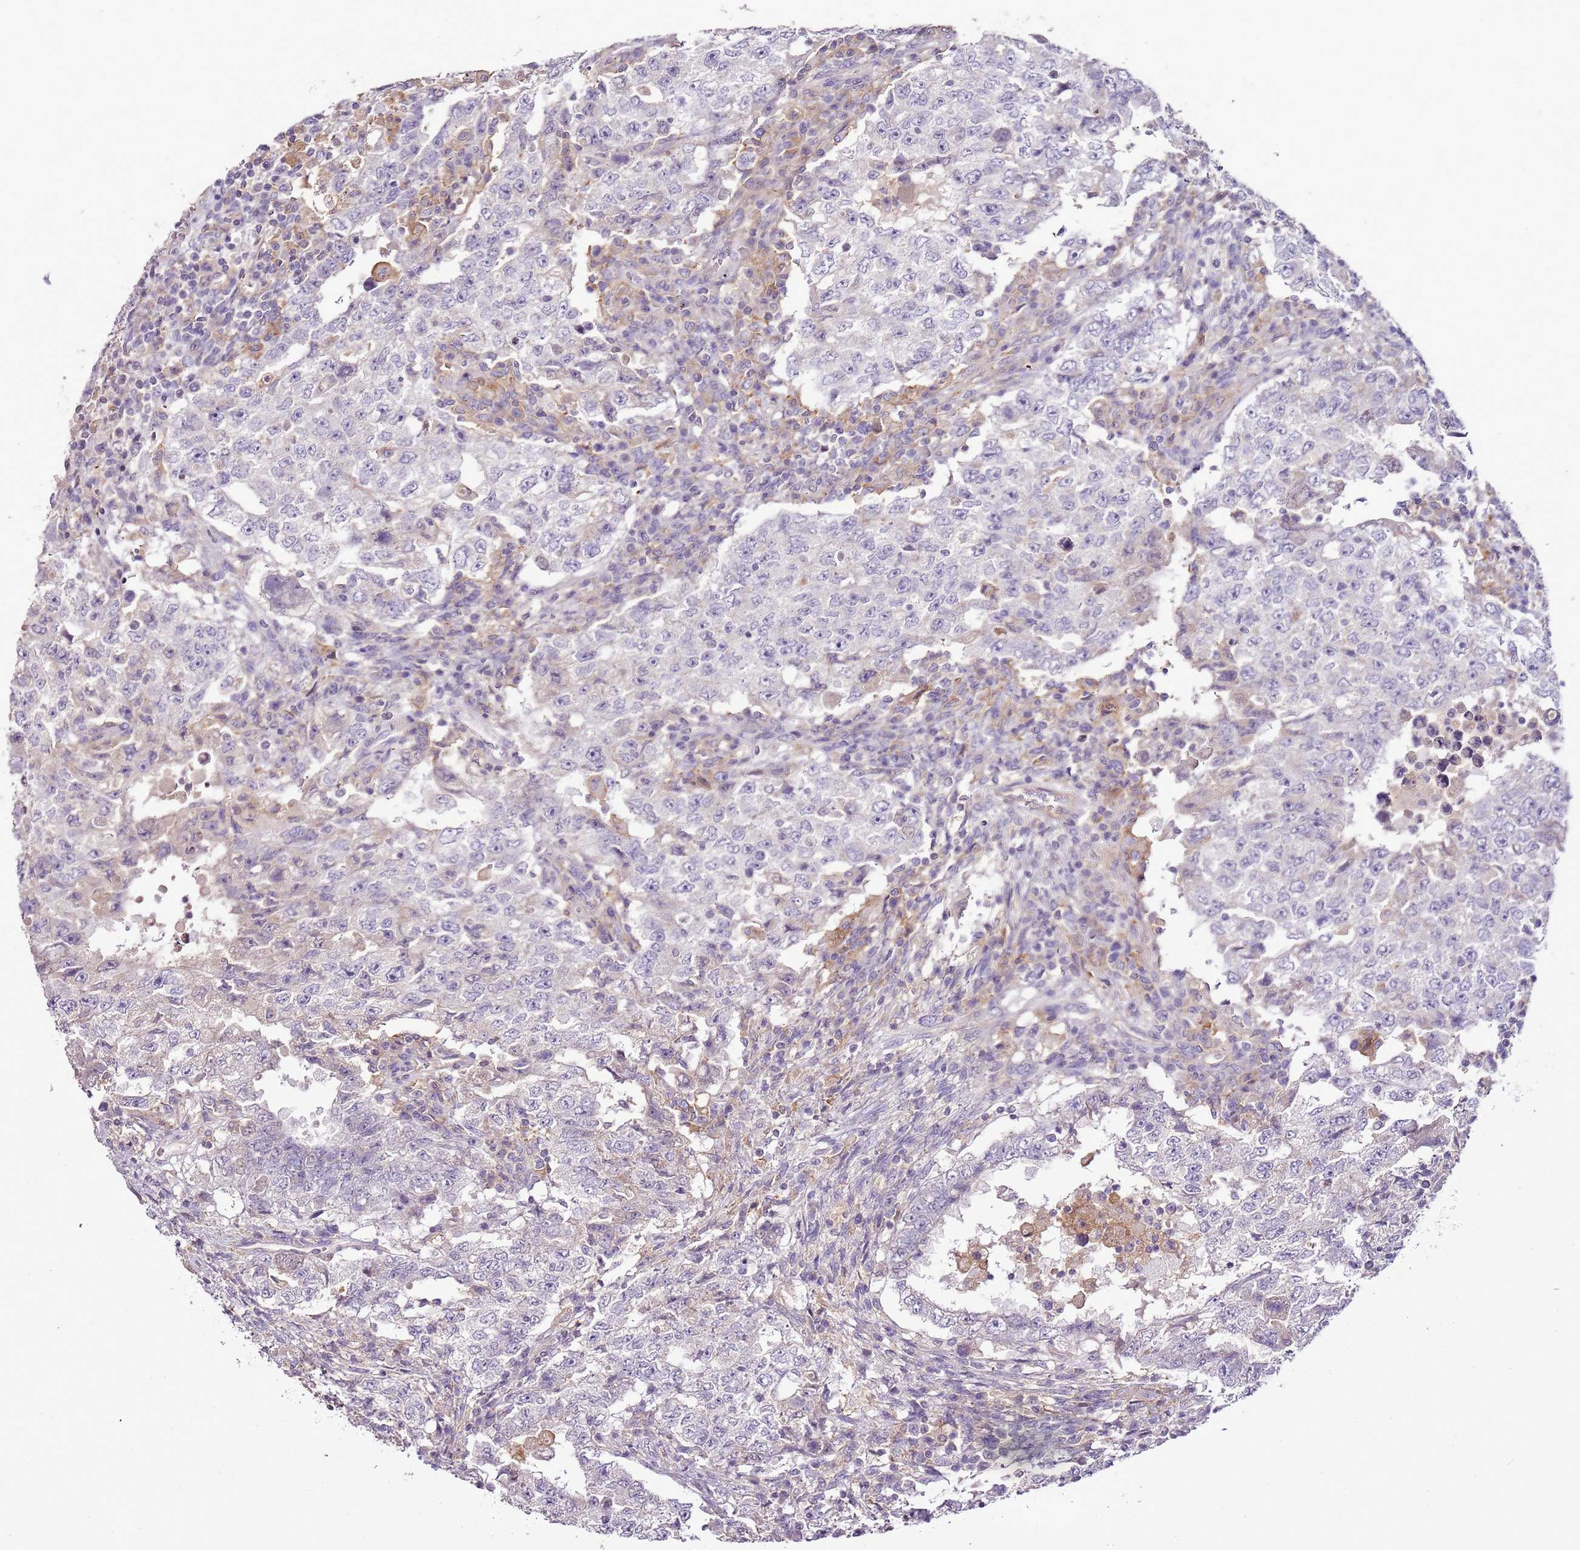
{"staining": {"intensity": "negative", "quantity": "none", "location": "none"}, "tissue": "testis cancer", "cell_type": "Tumor cells", "image_type": "cancer", "snomed": [{"axis": "morphology", "description": "Carcinoma, Embryonal, NOS"}, {"axis": "topography", "description": "Testis"}], "caption": "Testis cancer (embryonal carcinoma) was stained to show a protein in brown. There is no significant staining in tumor cells.", "gene": "CMKLR1", "patient": {"sex": "male", "age": 26}}